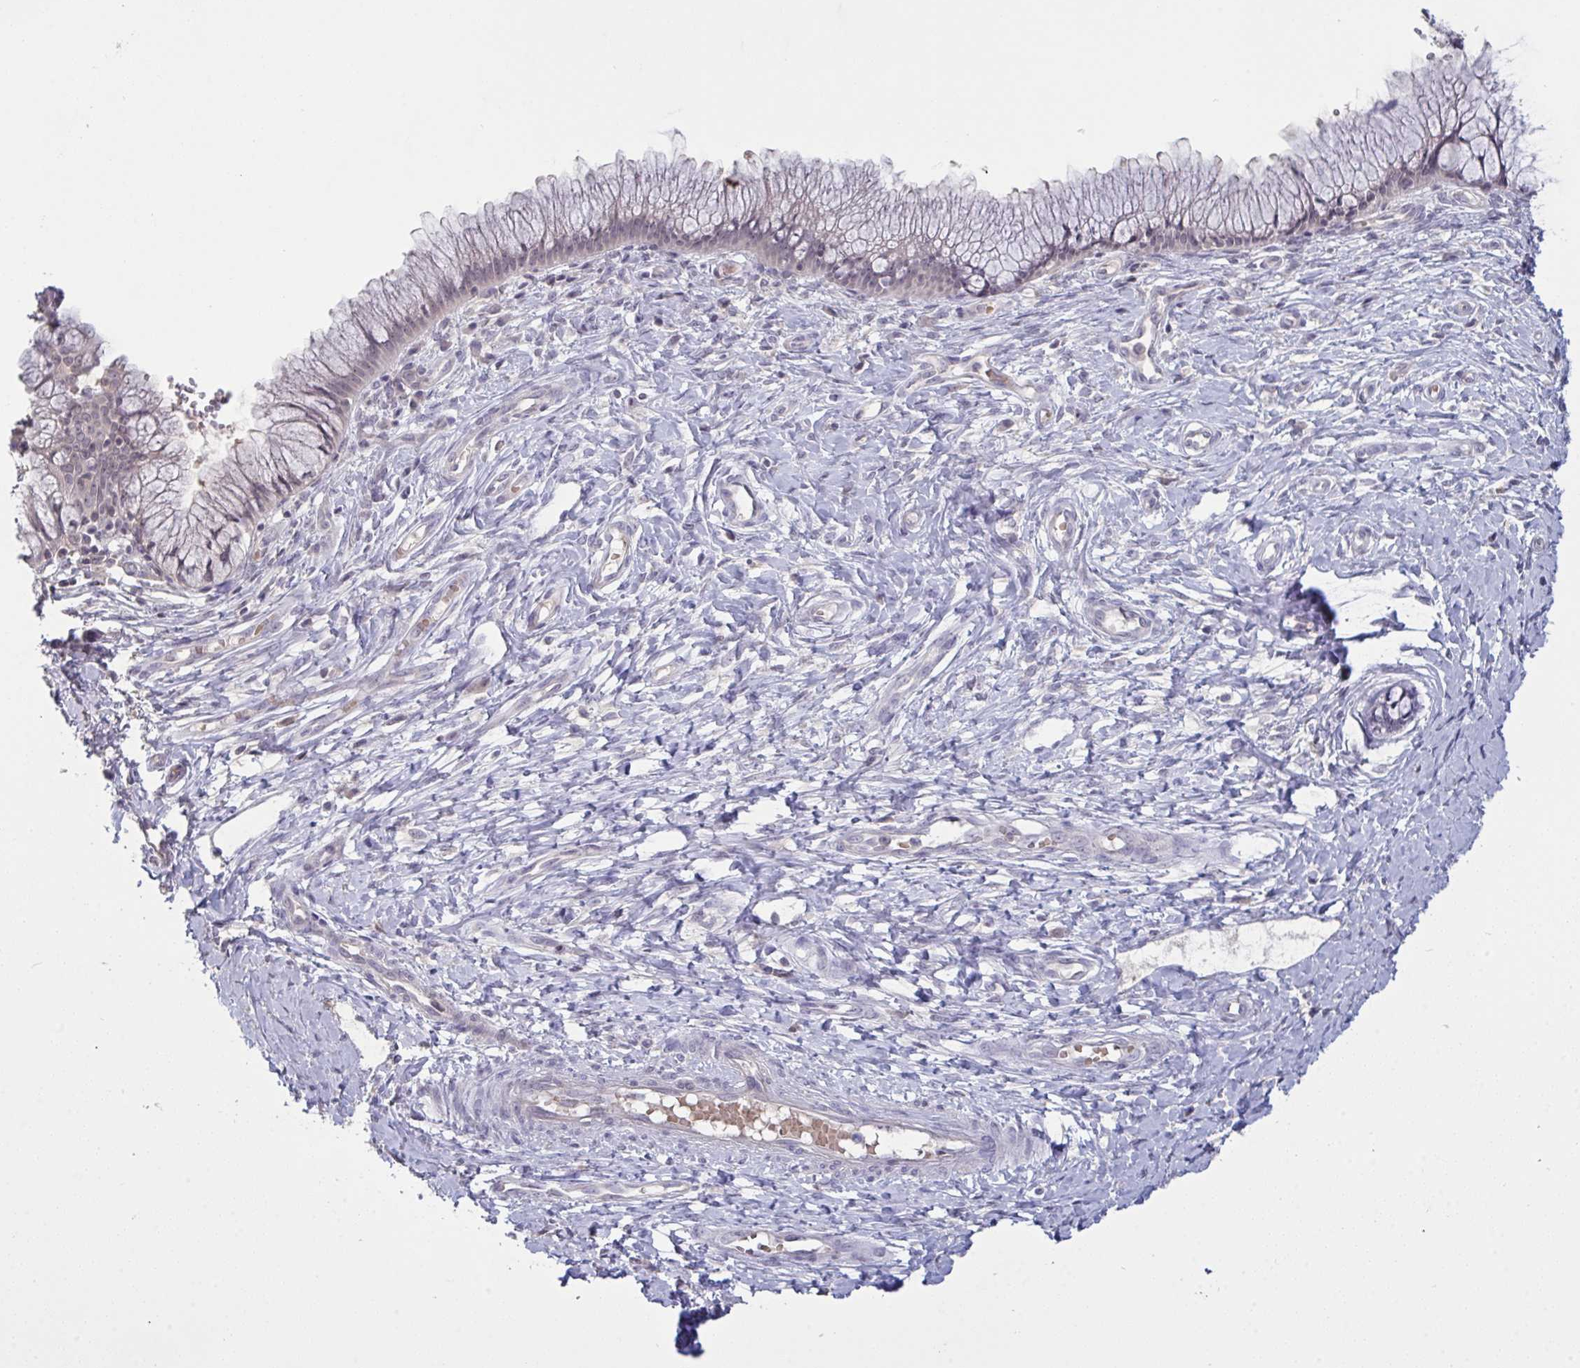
{"staining": {"intensity": "negative", "quantity": "none", "location": "none"}, "tissue": "cervix", "cell_type": "Glandular cells", "image_type": "normal", "snomed": [{"axis": "morphology", "description": "Normal tissue, NOS"}, {"axis": "topography", "description": "Cervix"}], "caption": "The image displays no staining of glandular cells in benign cervix.", "gene": "ZNF784", "patient": {"sex": "female", "age": 37}}